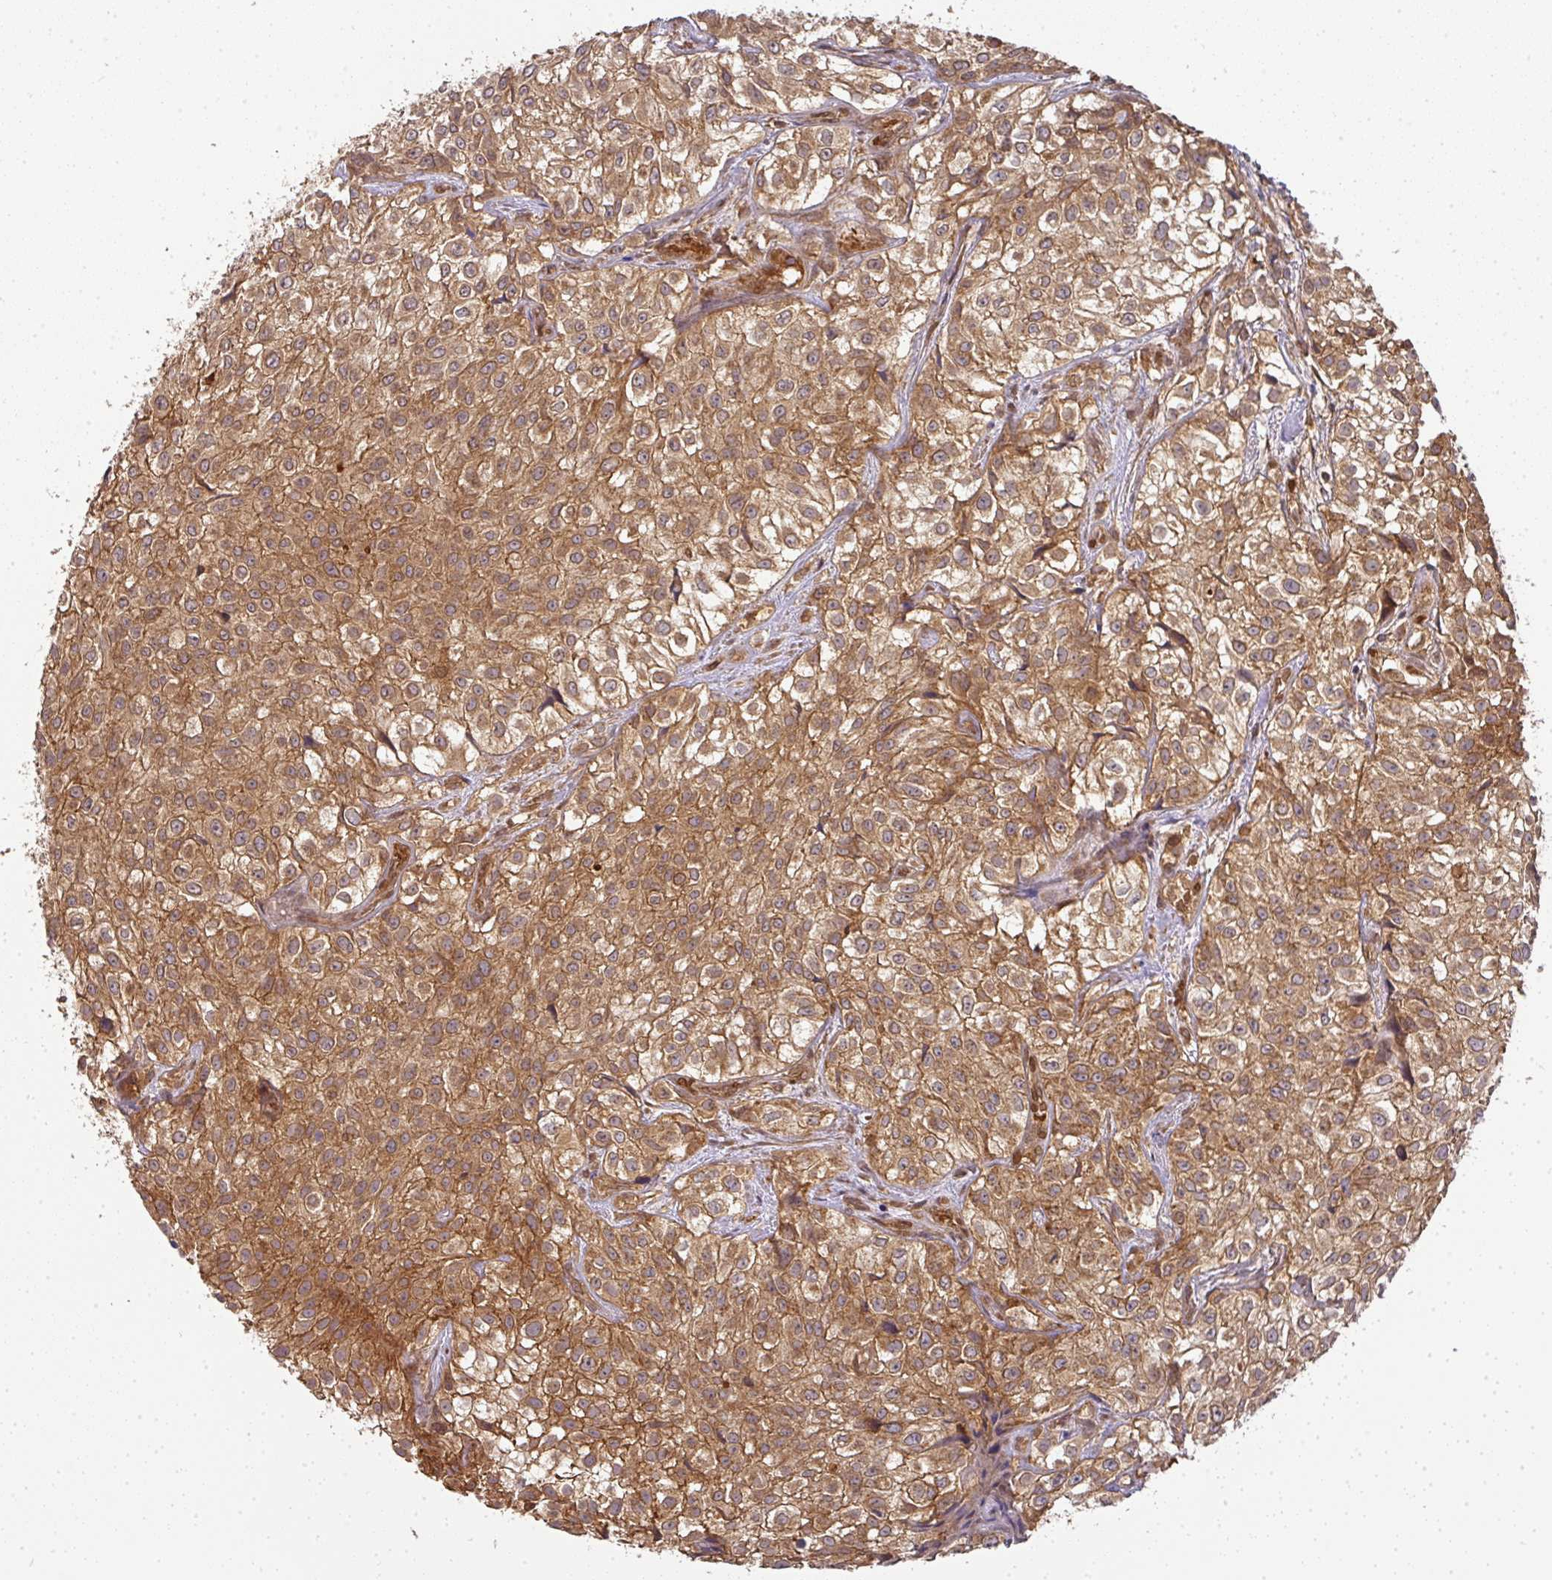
{"staining": {"intensity": "moderate", "quantity": ">75%", "location": "cytoplasmic/membranous"}, "tissue": "urothelial cancer", "cell_type": "Tumor cells", "image_type": "cancer", "snomed": [{"axis": "morphology", "description": "Urothelial carcinoma, High grade"}, {"axis": "topography", "description": "Urinary bladder"}], "caption": "This is an image of IHC staining of urothelial cancer, which shows moderate positivity in the cytoplasmic/membranous of tumor cells.", "gene": "MALSU1", "patient": {"sex": "male", "age": 56}}